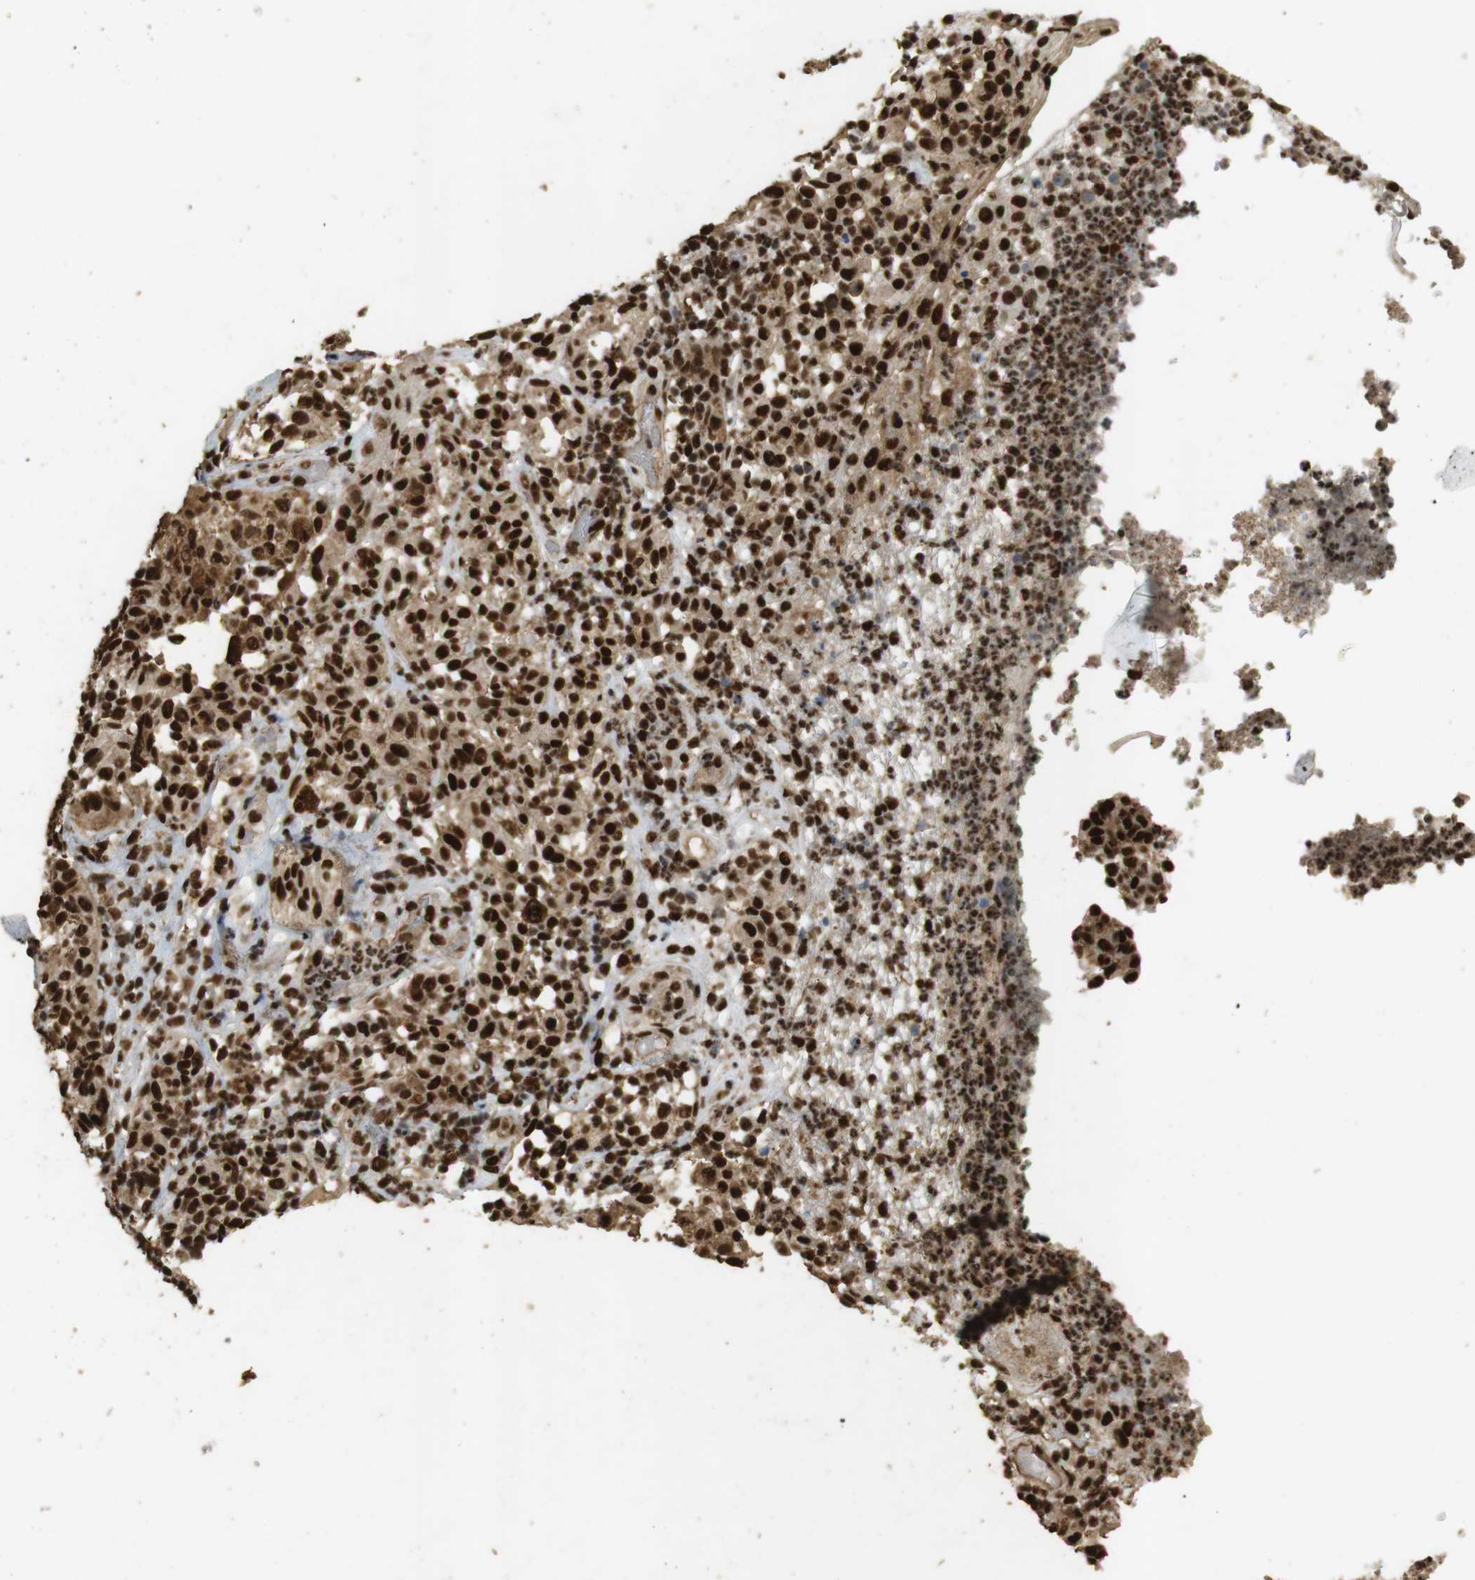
{"staining": {"intensity": "strong", "quantity": ">75%", "location": "cytoplasmic/membranous,nuclear"}, "tissue": "melanoma", "cell_type": "Tumor cells", "image_type": "cancer", "snomed": [{"axis": "morphology", "description": "Malignant melanoma, NOS"}, {"axis": "topography", "description": "Skin"}], "caption": "Protein analysis of melanoma tissue shows strong cytoplasmic/membranous and nuclear expression in about >75% of tumor cells.", "gene": "GATA4", "patient": {"sex": "female", "age": 46}}